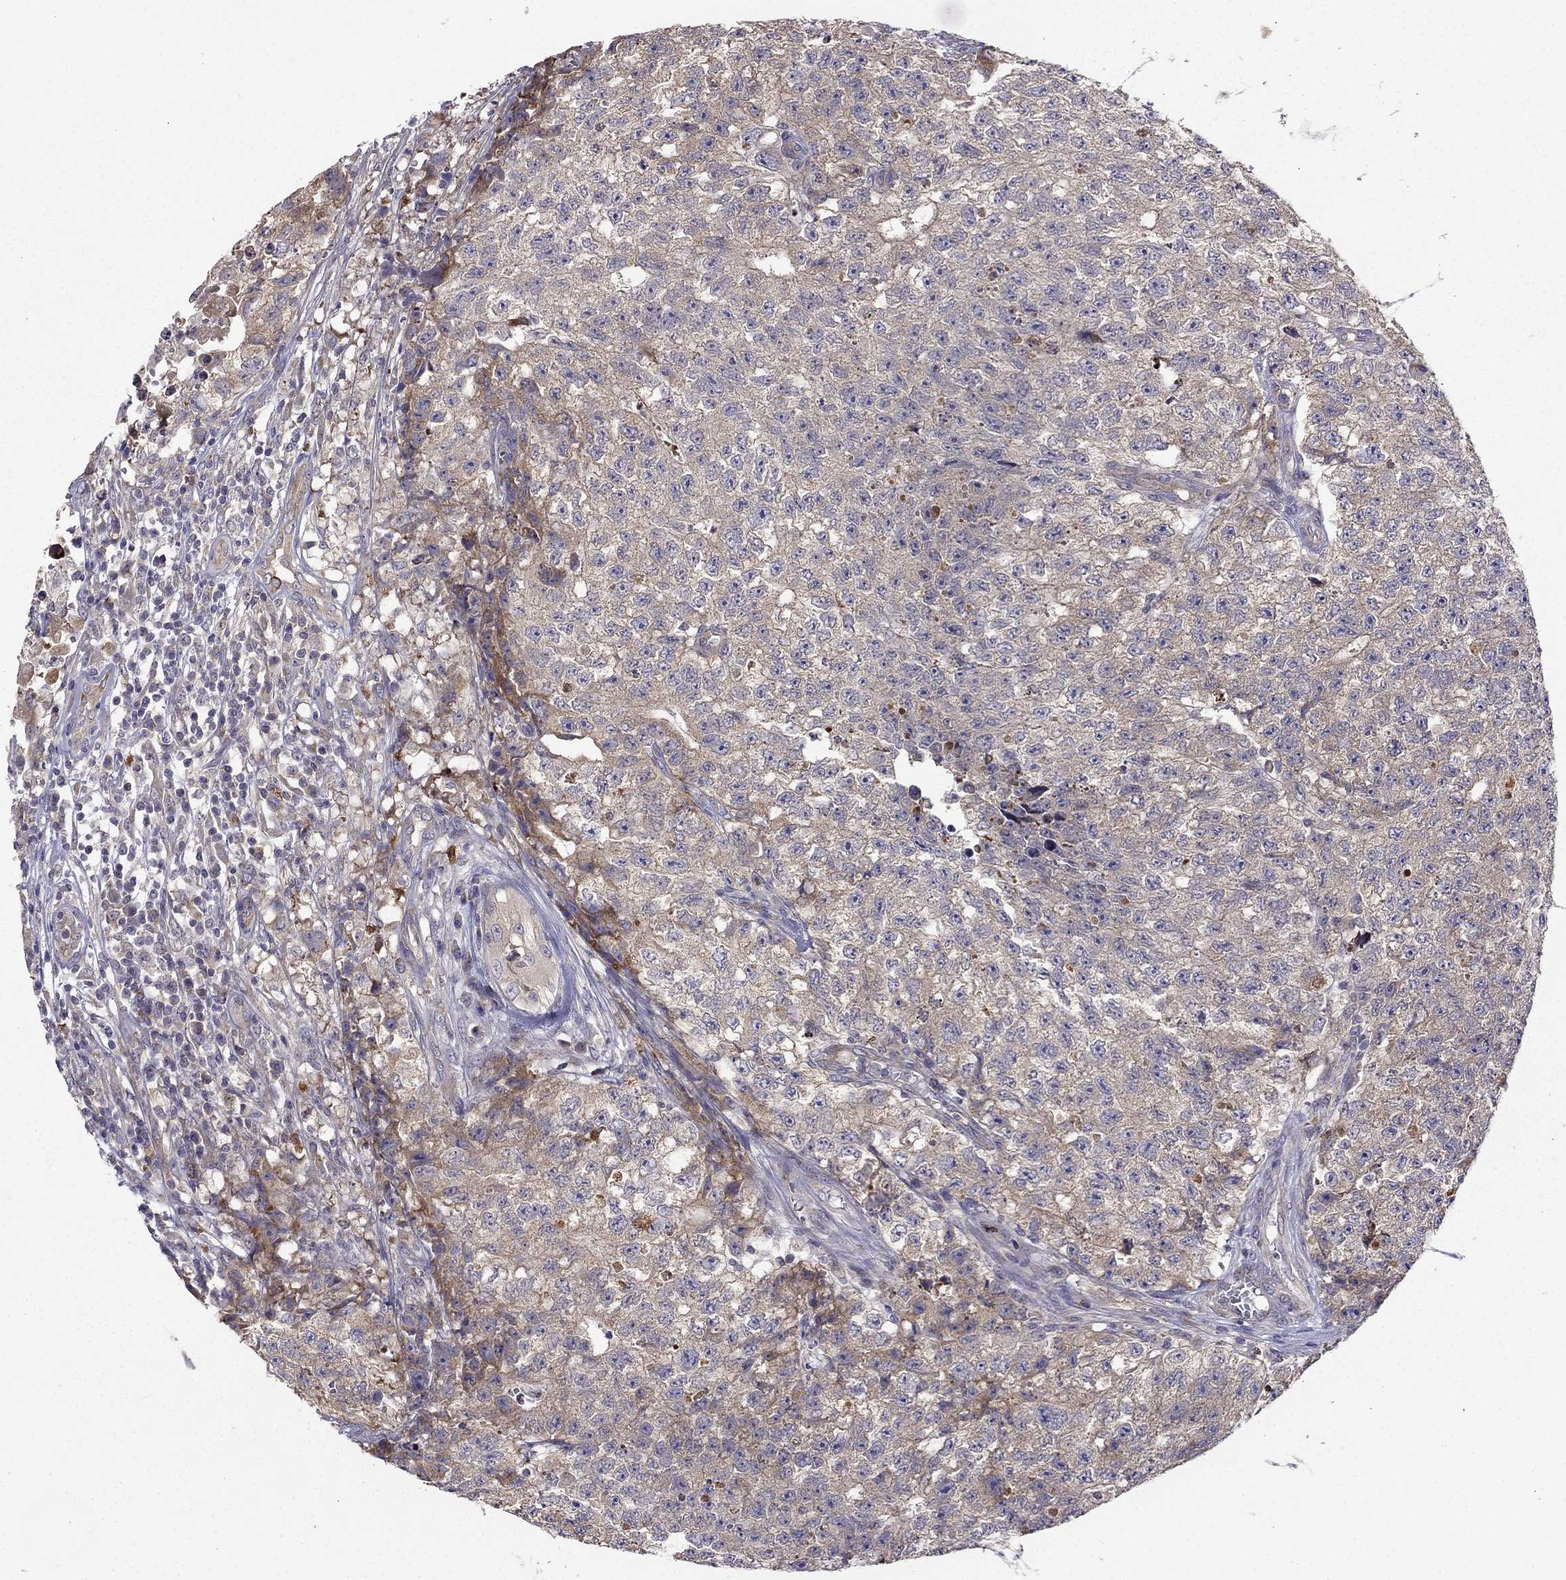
{"staining": {"intensity": "weak", "quantity": "25%-75%", "location": "cytoplasmic/membranous"}, "tissue": "testis cancer", "cell_type": "Tumor cells", "image_type": "cancer", "snomed": [{"axis": "morphology", "description": "Seminoma, NOS"}, {"axis": "morphology", "description": "Carcinoma, Embryonal, NOS"}, {"axis": "topography", "description": "Testis"}], "caption": "This is an image of immunohistochemistry staining of testis cancer, which shows weak positivity in the cytoplasmic/membranous of tumor cells.", "gene": "STXBP5", "patient": {"sex": "male", "age": 22}}